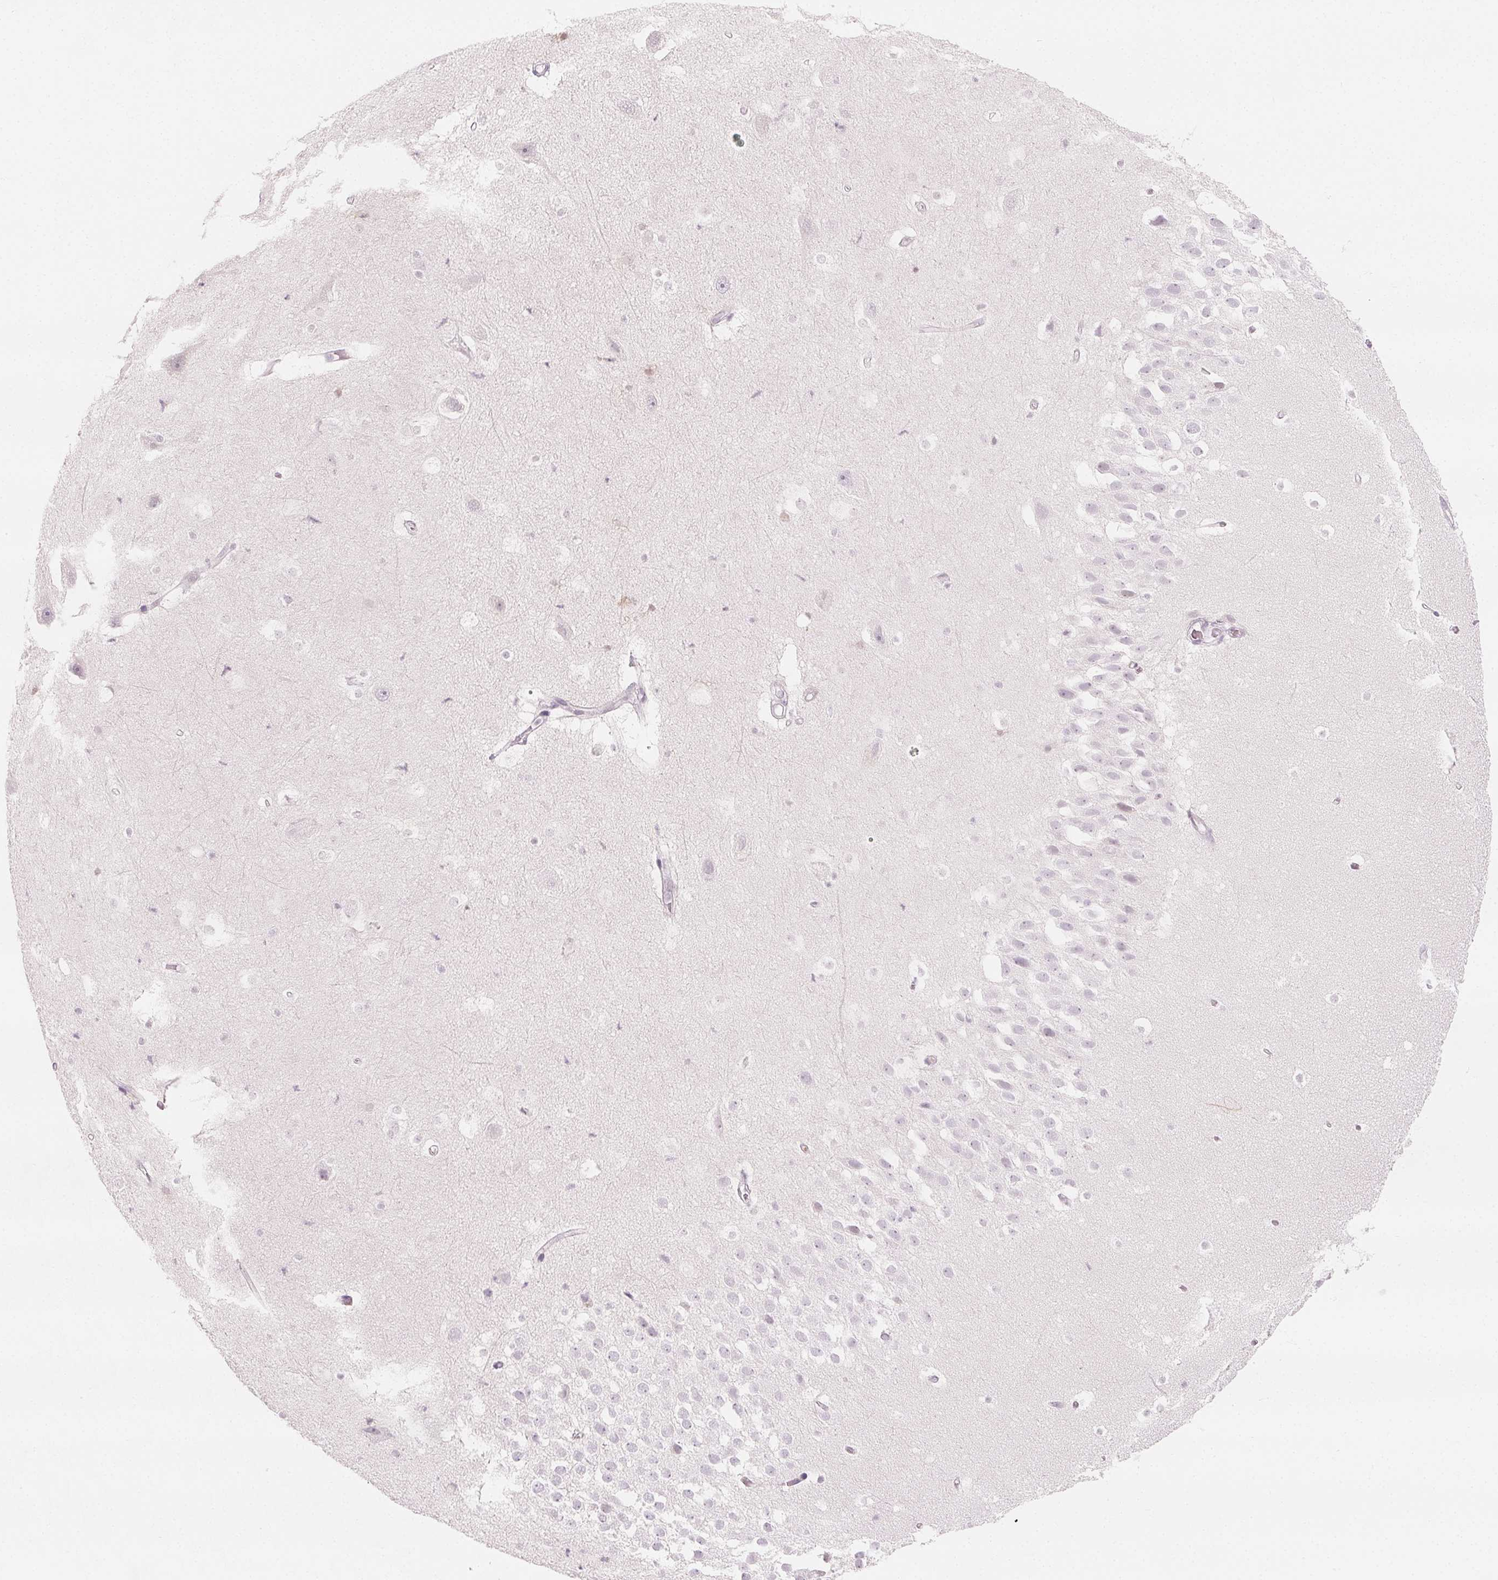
{"staining": {"intensity": "negative", "quantity": "none", "location": "none"}, "tissue": "hippocampus", "cell_type": "Glial cells", "image_type": "normal", "snomed": [{"axis": "morphology", "description": "Normal tissue, NOS"}, {"axis": "topography", "description": "Hippocampus"}], "caption": "A high-resolution micrograph shows immunohistochemistry (IHC) staining of benign hippocampus, which displays no significant positivity in glial cells.", "gene": "AFM", "patient": {"sex": "male", "age": 26}}